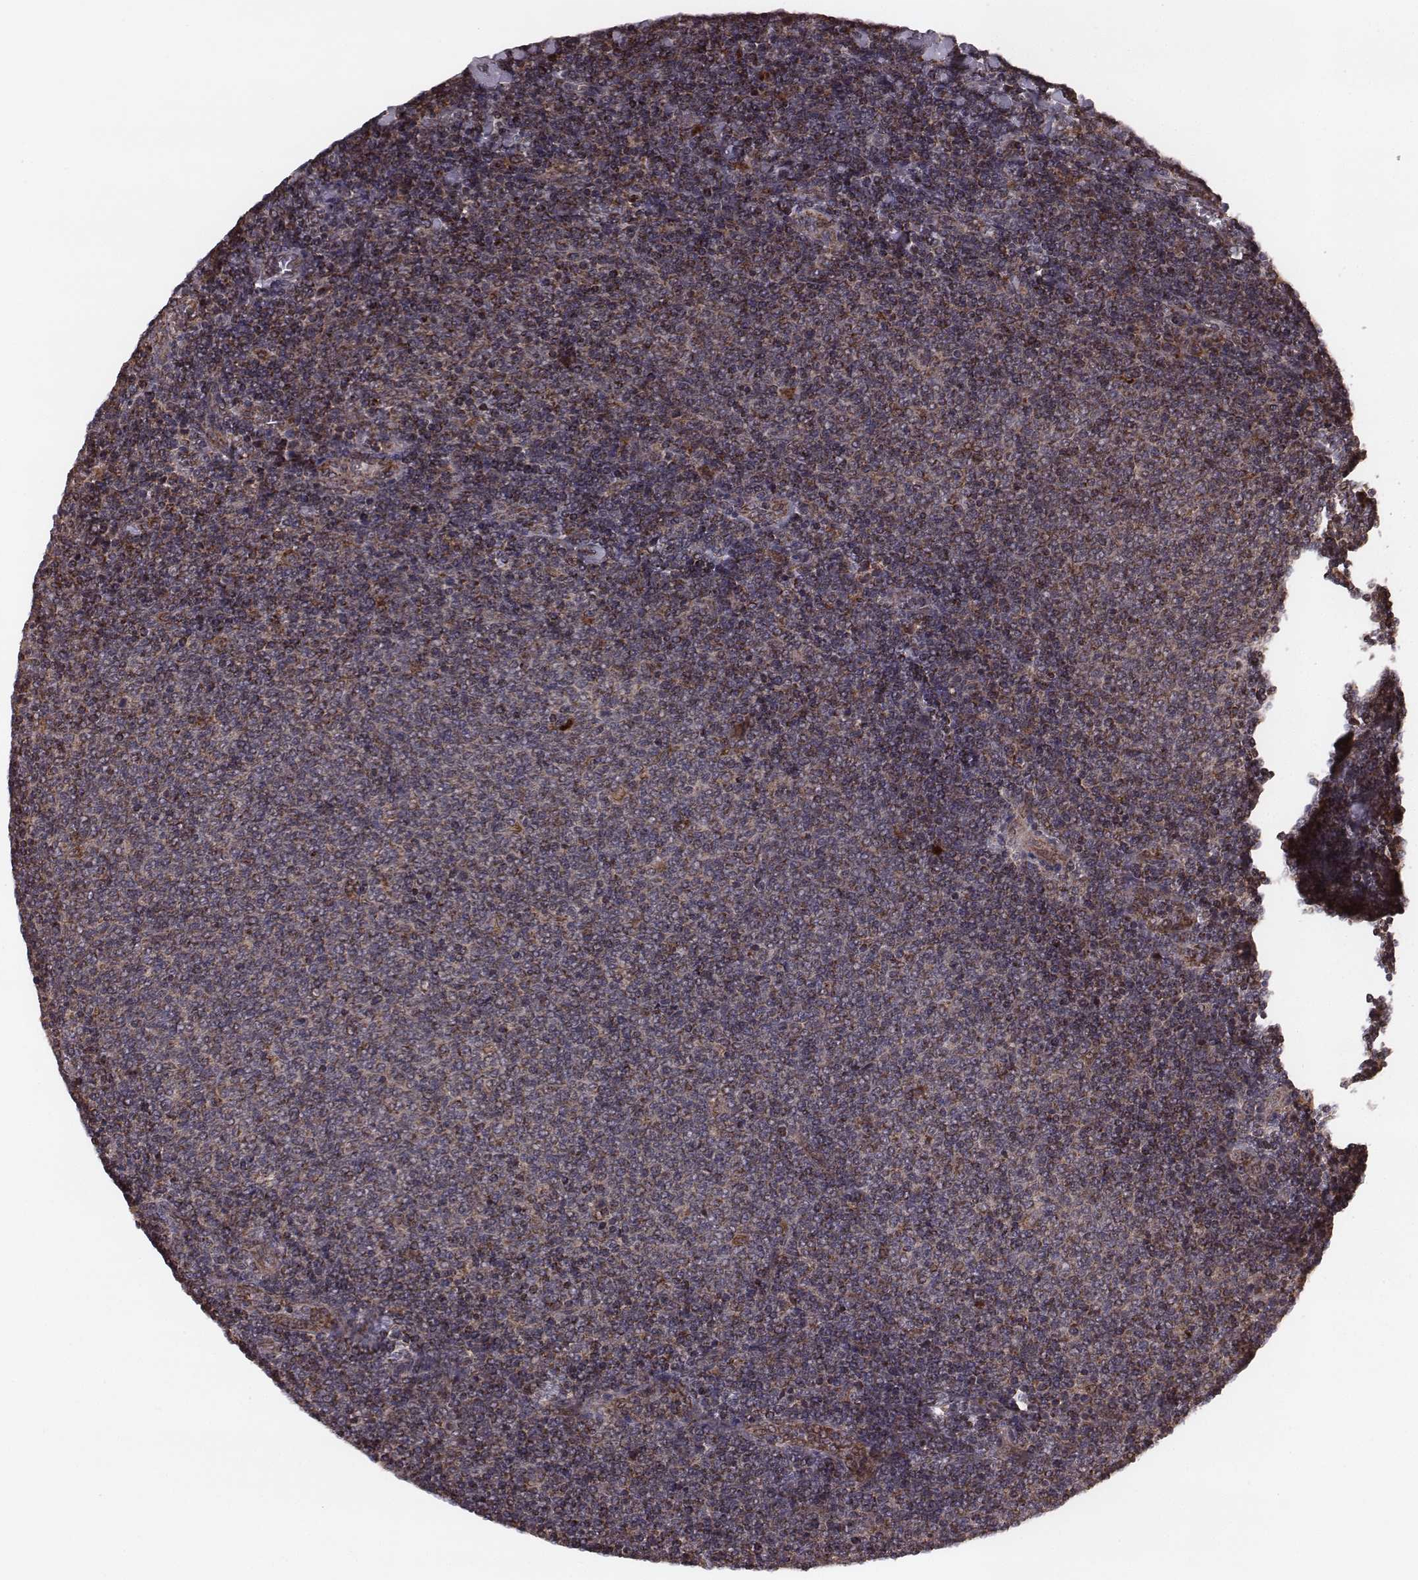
{"staining": {"intensity": "moderate", "quantity": "<25%", "location": "cytoplasmic/membranous"}, "tissue": "lymphoma", "cell_type": "Tumor cells", "image_type": "cancer", "snomed": [{"axis": "morphology", "description": "Malignant lymphoma, non-Hodgkin's type, Low grade"}, {"axis": "topography", "description": "Lymph node"}], "caption": "An image showing moderate cytoplasmic/membranous staining in approximately <25% of tumor cells in lymphoma, as visualized by brown immunohistochemical staining.", "gene": "ZDHHC21", "patient": {"sex": "male", "age": 52}}